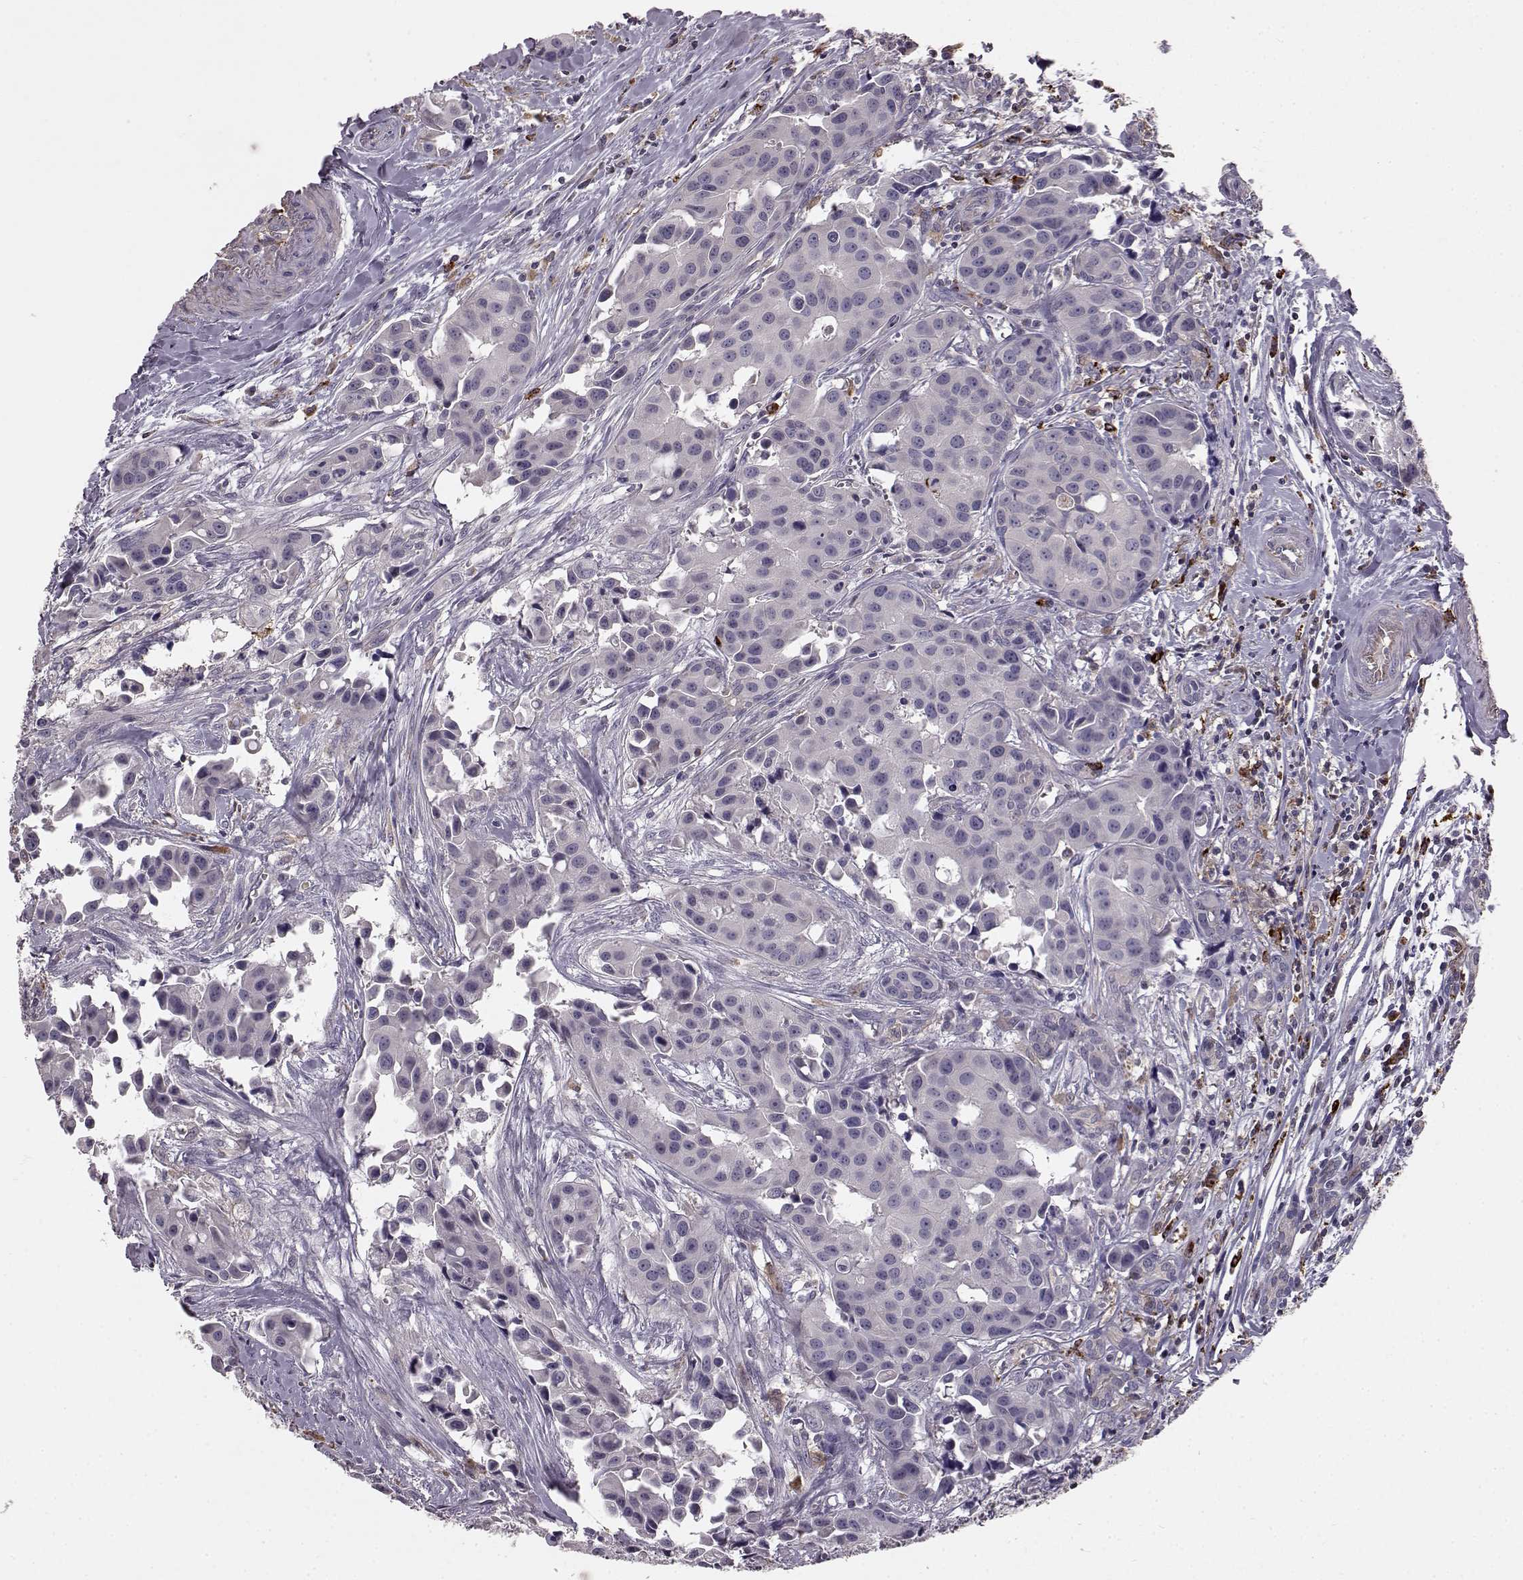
{"staining": {"intensity": "negative", "quantity": "none", "location": "none"}, "tissue": "head and neck cancer", "cell_type": "Tumor cells", "image_type": "cancer", "snomed": [{"axis": "morphology", "description": "Adenocarcinoma, NOS"}, {"axis": "topography", "description": "Head-Neck"}], "caption": "Immunohistochemistry (IHC) photomicrograph of head and neck adenocarcinoma stained for a protein (brown), which displays no positivity in tumor cells. The staining was performed using DAB to visualize the protein expression in brown, while the nuclei were stained in blue with hematoxylin (Magnification: 20x).", "gene": "CCNF", "patient": {"sex": "male", "age": 76}}